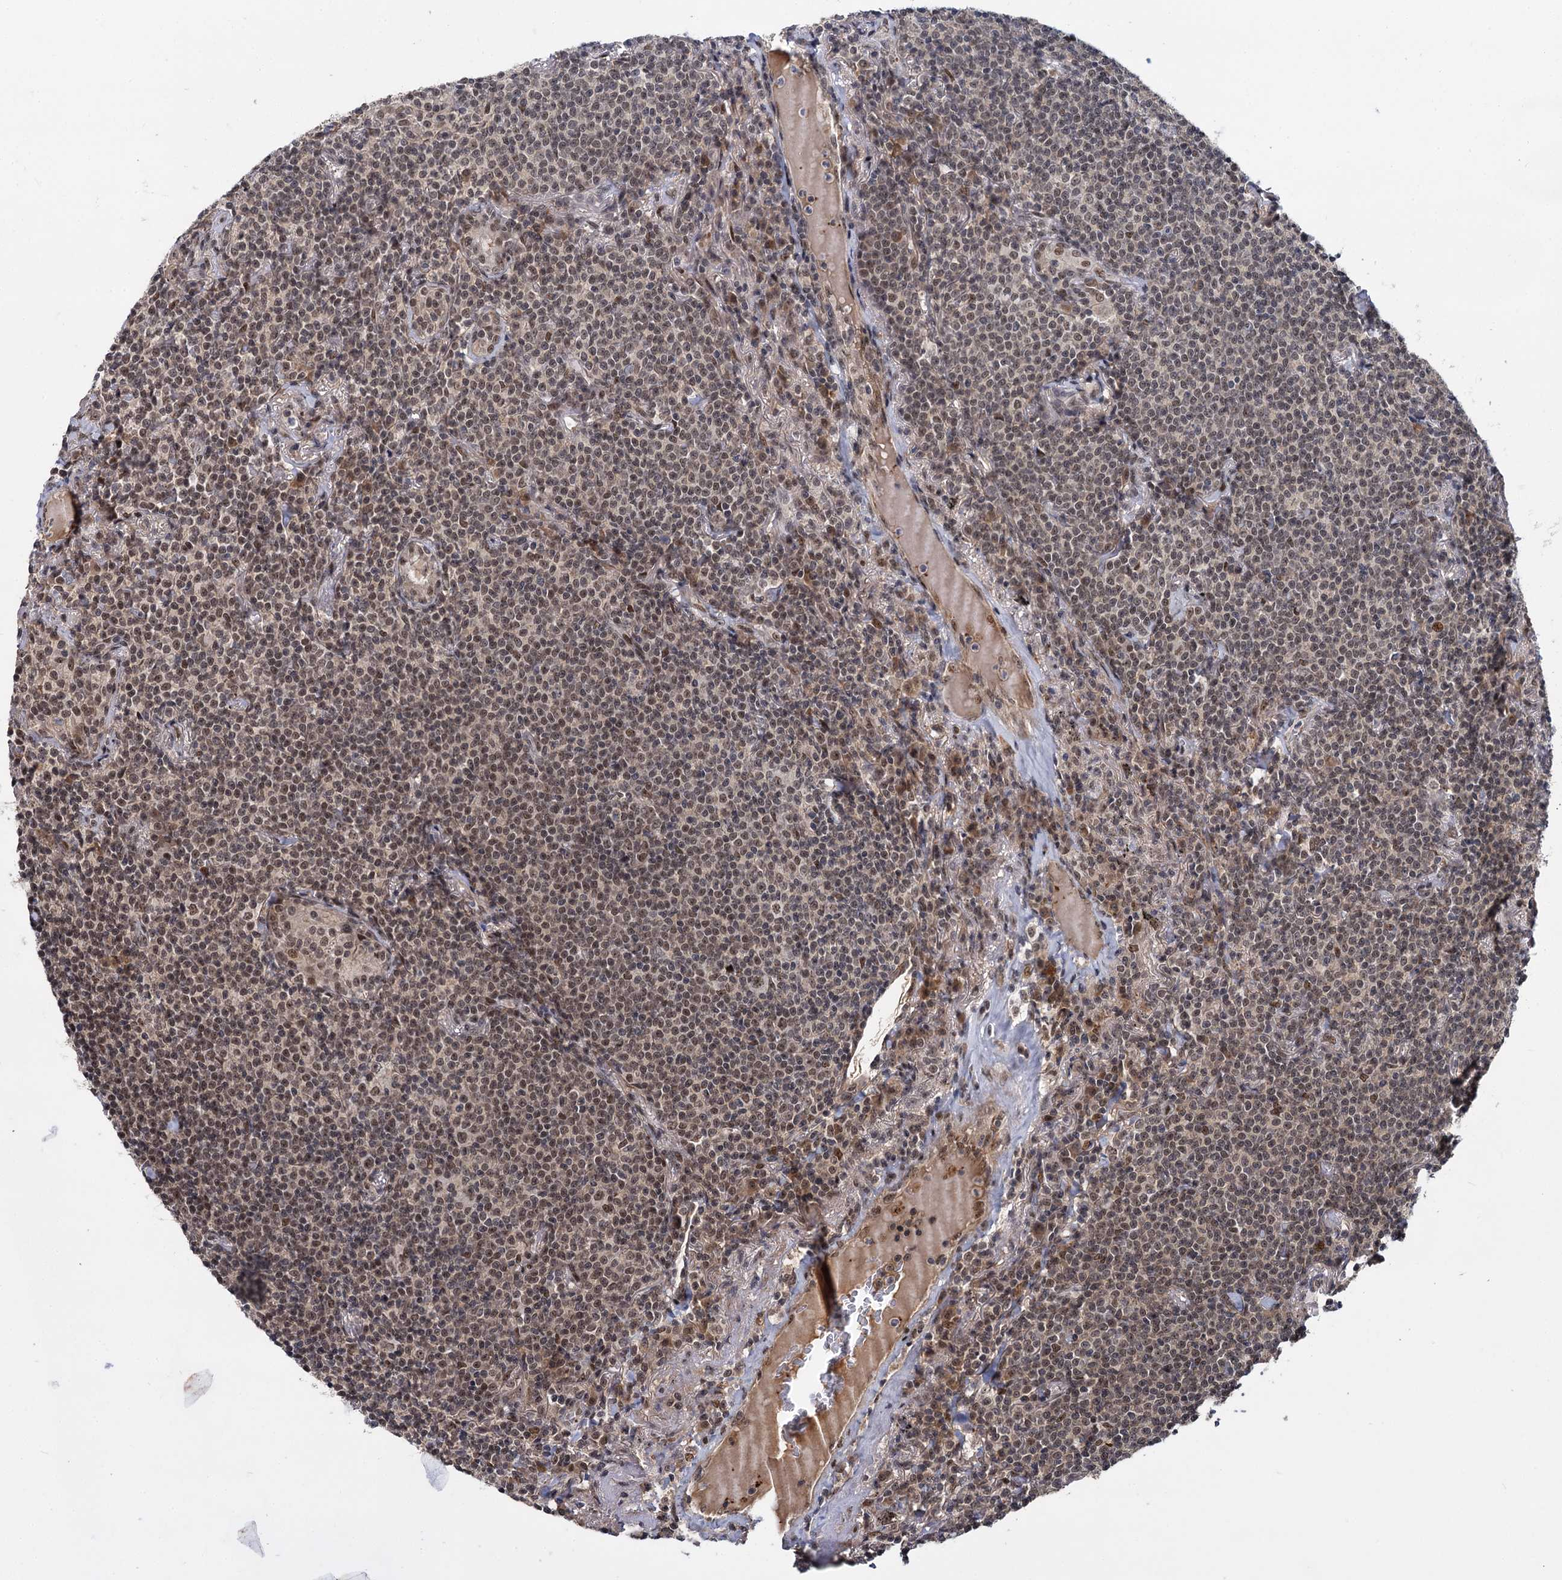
{"staining": {"intensity": "moderate", "quantity": "25%-75%", "location": "nuclear"}, "tissue": "lymphoma", "cell_type": "Tumor cells", "image_type": "cancer", "snomed": [{"axis": "morphology", "description": "Malignant lymphoma, non-Hodgkin's type, Low grade"}, {"axis": "topography", "description": "Lung"}], "caption": "Immunohistochemical staining of low-grade malignant lymphoma, non-Hodgkin's type reveals moderate nuclear protein positivity in approximately 25%-75% of tumor cells. The staining was performed using DAB, with brown indicating positive protein expression. Nuclei are stained blue with hematoxylin.", "gene": "MBD6", "patient": {"sex": "female", "age": 71}}